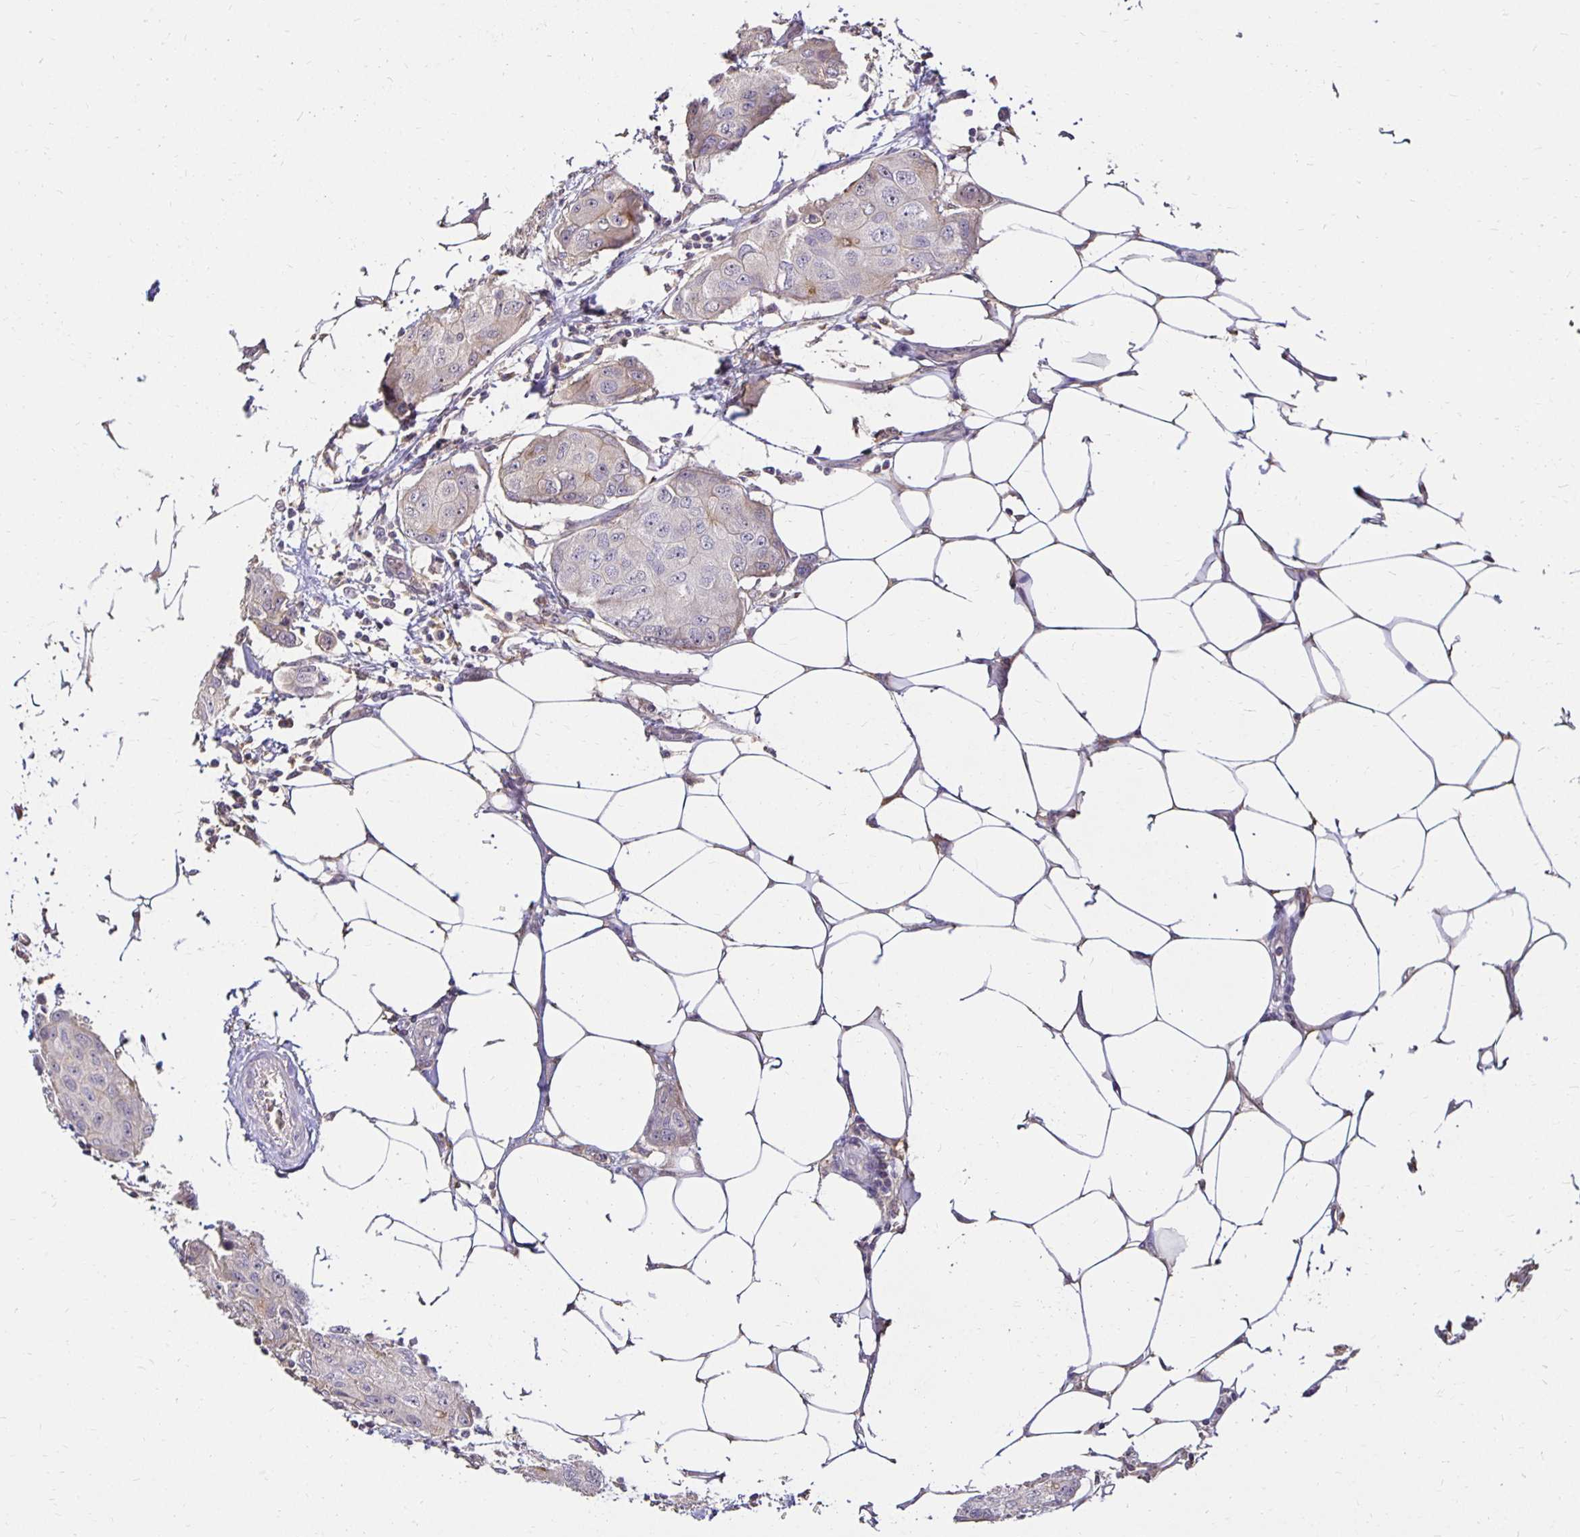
{"staining": {"intensity": "negative", "quantity": "none", "location": "none"}, "tissue": "breast cancer", "cell_type": "Tumor cells", "image_type": "cancer", "snomed": [{"axis": "morphology", "description": "Duct carcinoma"}, {"axis": "topography", "description": "Breast"}, {"axis": "topography", "description": "Lymph node"}], "caption": "A high-resolution image shows IHC staining of breast cancer, which shows no significant staining in tumor cells.", "gene": "PNPLA3", "patient": {"sex": "female", "age": 80}}